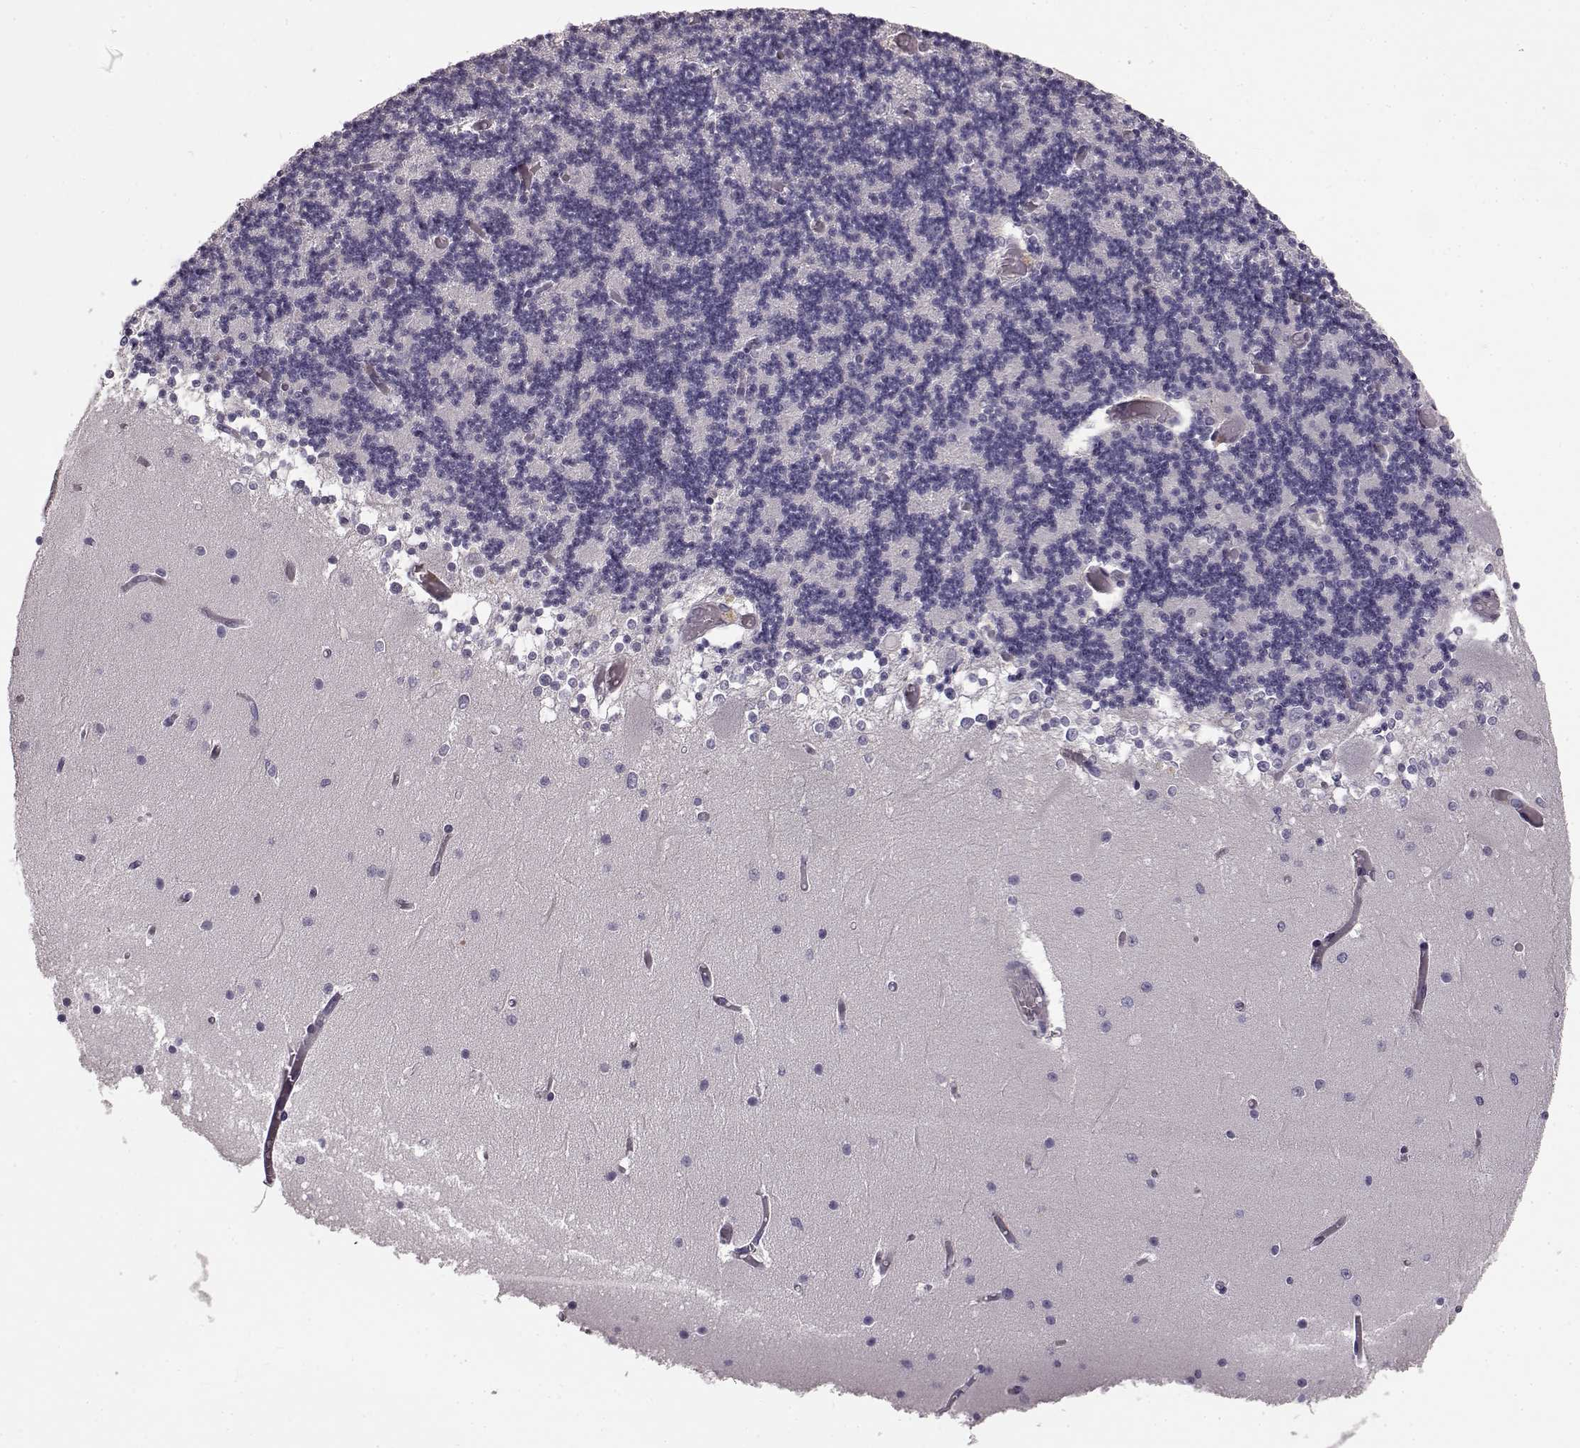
{"staining": {"intensity": "negative", "quantity": "none", "location": "none"}, "tissue": "cerebellum", "cell_type": "Cells in granular layer", "image_type": "normal", "snomed": [{"axis": "morphology", "description": "Normal tissue, NOS"}, {"axis": "topography", "description": "Cerebellum"}], "caption": "This is an IHC photomicrograph of normal human cerebellum. There is no staining in cells in granular layer.", "gene": "CCNF", "patient": {"sex": "female", "age": 28}}